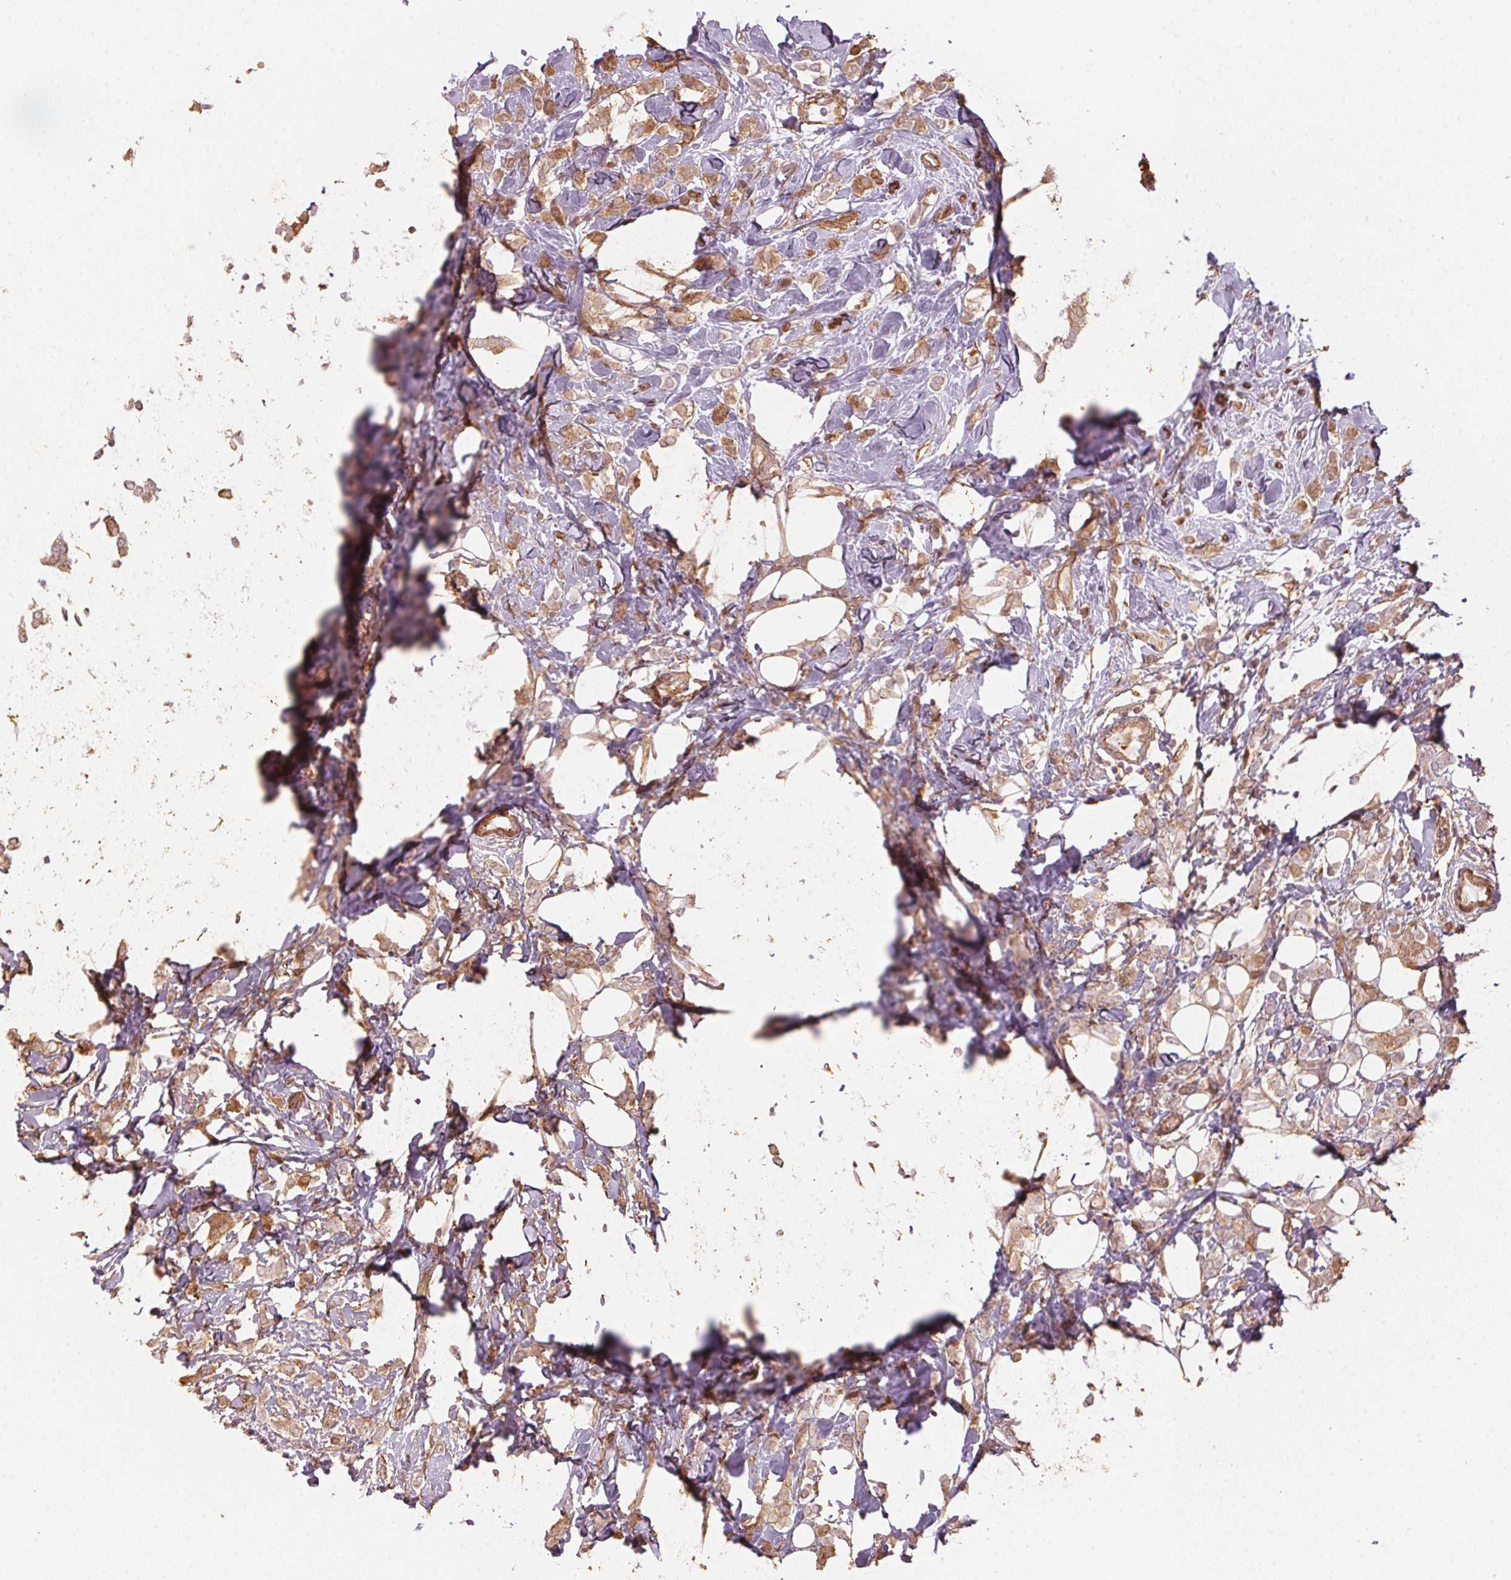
{"staining": {"intensity": "weak", "quantity": ">75%", "location": "cytoplasmic/membranous"}, "tissue": "breast cancer", "cell_type": "Tumor cells", "image_type": "cancer", "snomed": [{"axis": "morphology", "description": "Lobular carcinoma"}, {"axis": "topography", "description": "Breast"}], "caption": "Breast lobular carcinoma was stained to show a protein in brown. There is low levels of weak cytoplasmic/membranous expression in approximately >75% of tumor cells.", "gene": "QDPR", "patient": {"sex": "female", "age": 49}}